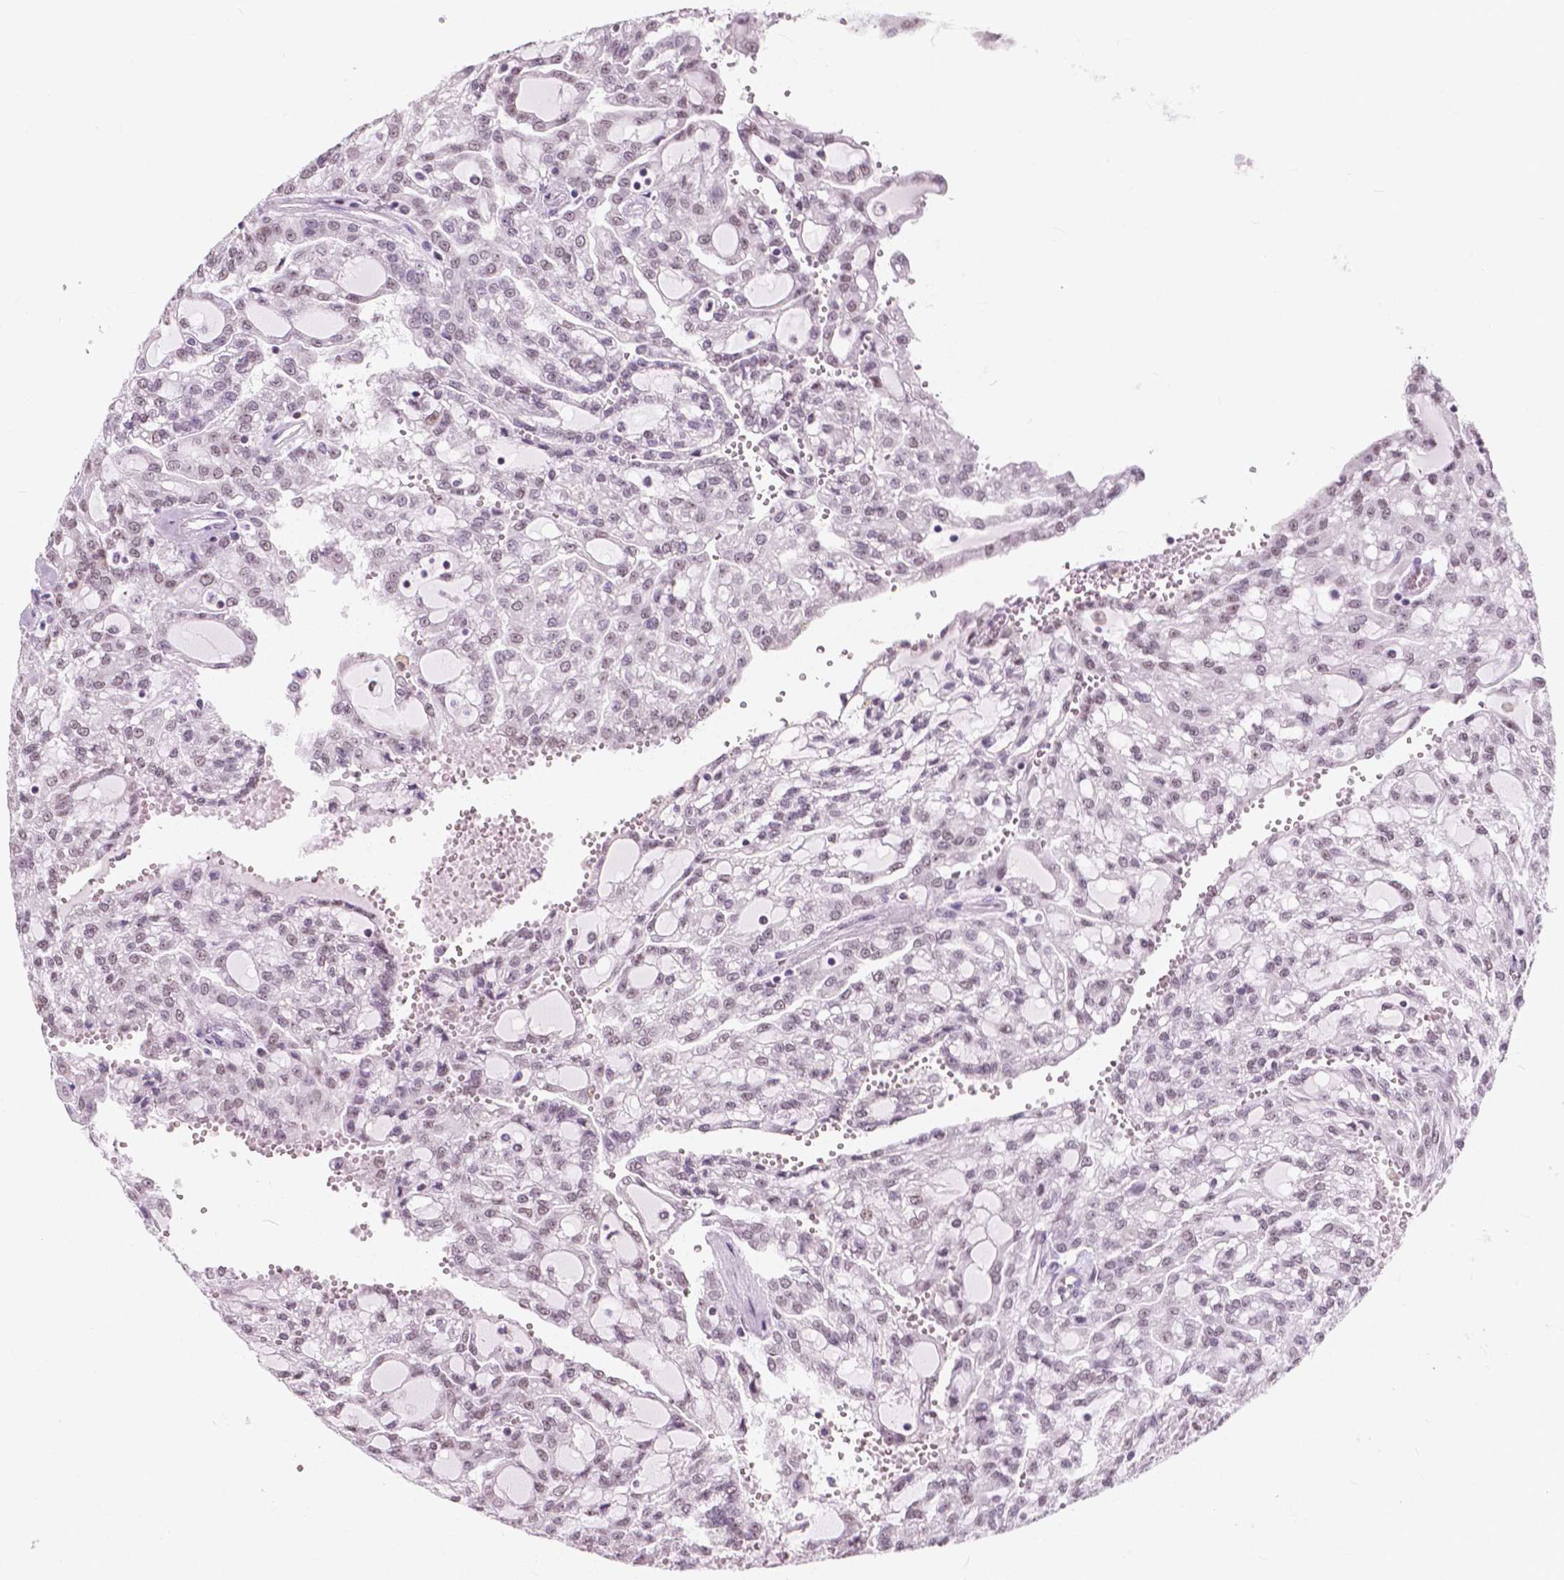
{"staining": {"intensity": "negative", "quantity": "none", "location": "none"}, "tissue": "renal cancer", "cell_type": "Tumor cells", "image_type": "cancer", "snomed": [{"axis": "morphology", "description": "Adenocarcinoma, NOS"}, {"axis": "topography", "description": "Kidney"}], "caption": "IHC of renal adenocarcinoma displays no expression in tumor cells.", "gene": "NOLC1", "patient": {"sex": "male", "age": 63}}